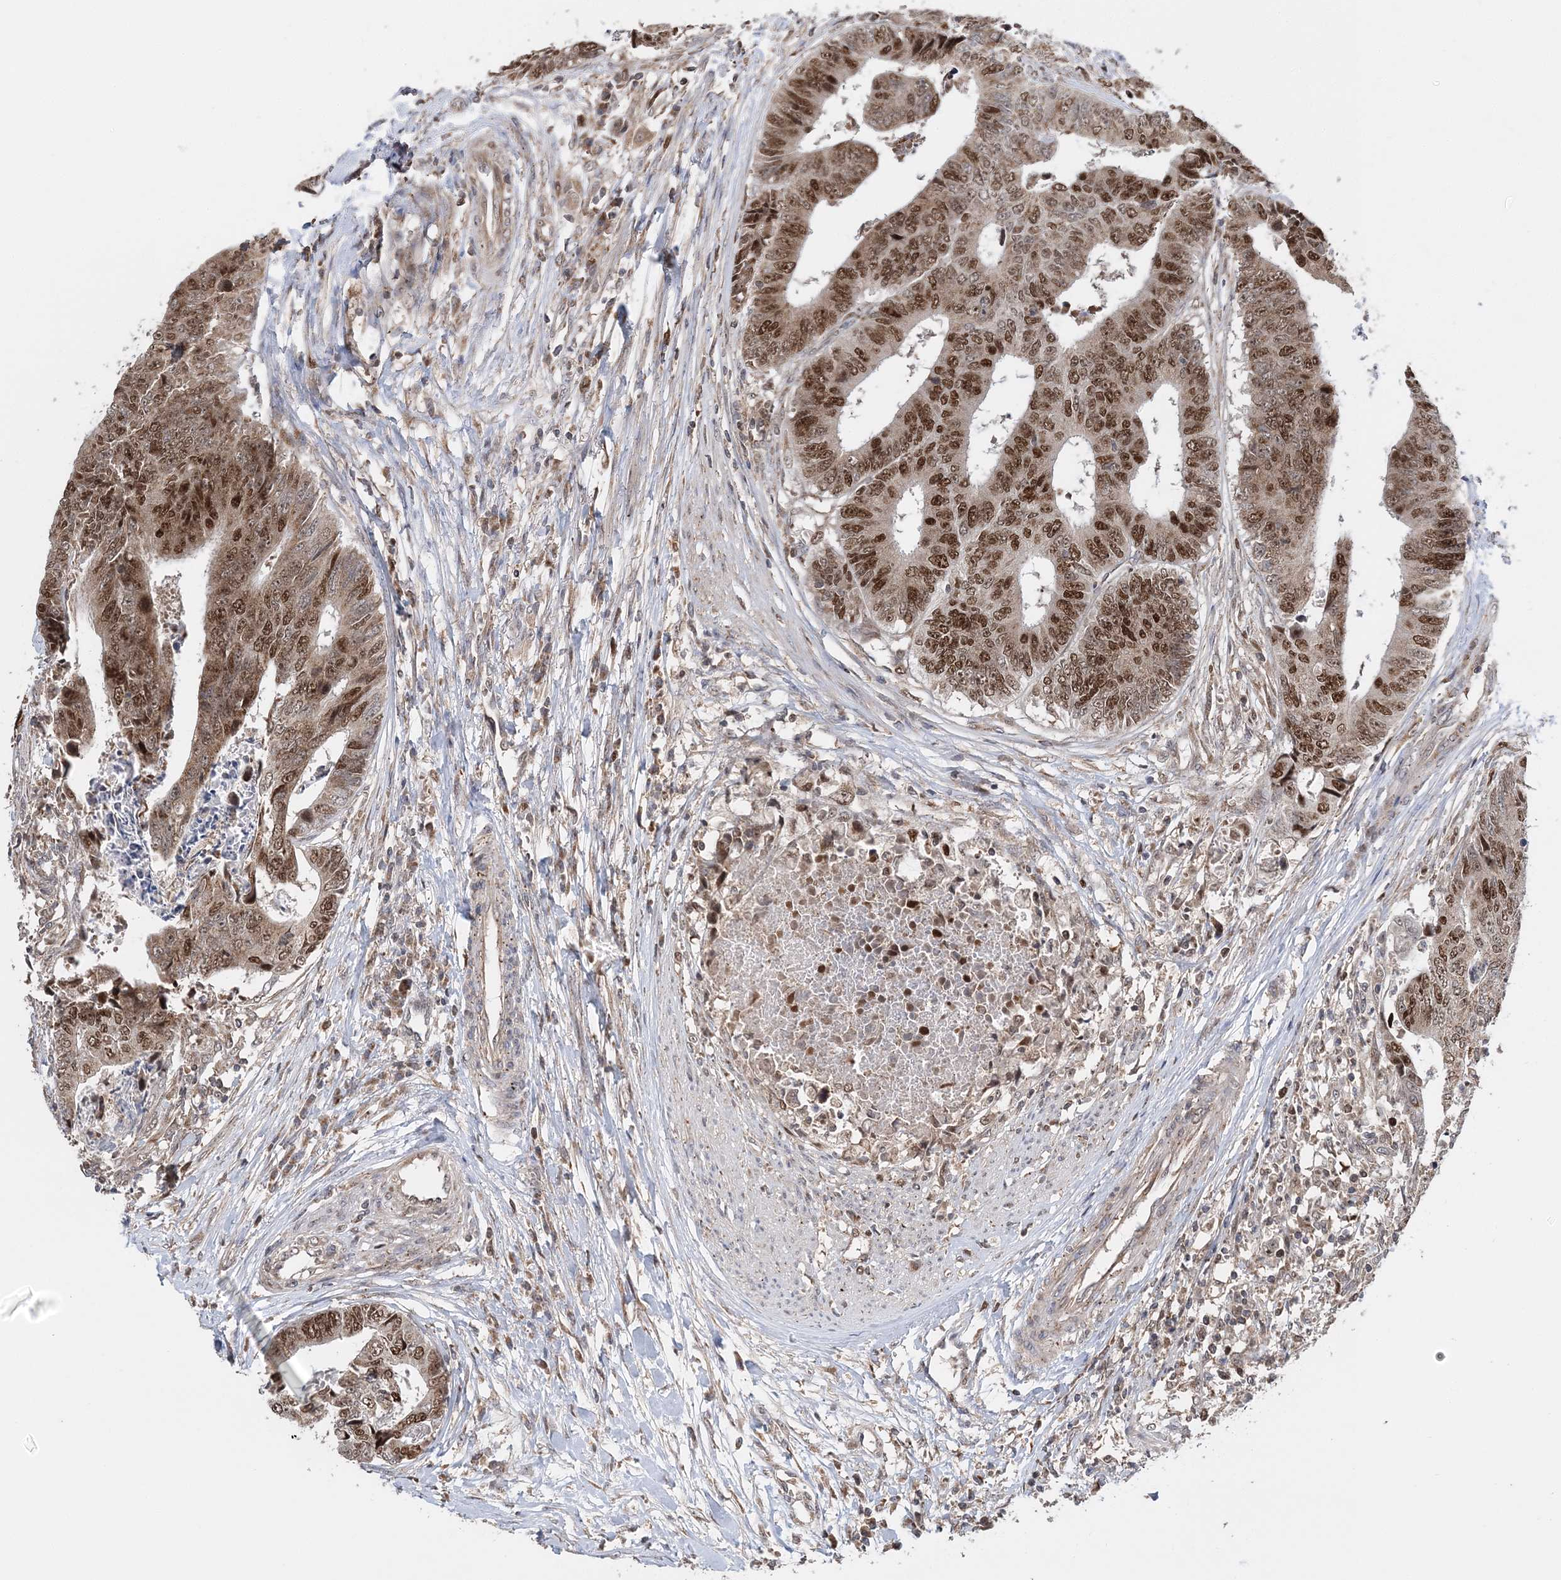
{"staining": {"intensity": "moderate", "quantity": ">75%", "location": "nuclear"}, "tissue": "colorectal cancer", "cell_type": "Tumor cells", "image_type": "cancer", "snomed": [{"axis": "morphology", "description": "Adenocarcinoma, NOS"}, {"axis": "topography", "description": "Rectum"}], "caption": "IHC (DAB) staining of adenocarcinoma (colorectal) shows moderate nuclear protein expression in about >75% of tumor cells.", "gene": "KIF4A", "patient": {"sex": "male", "age": 84}}